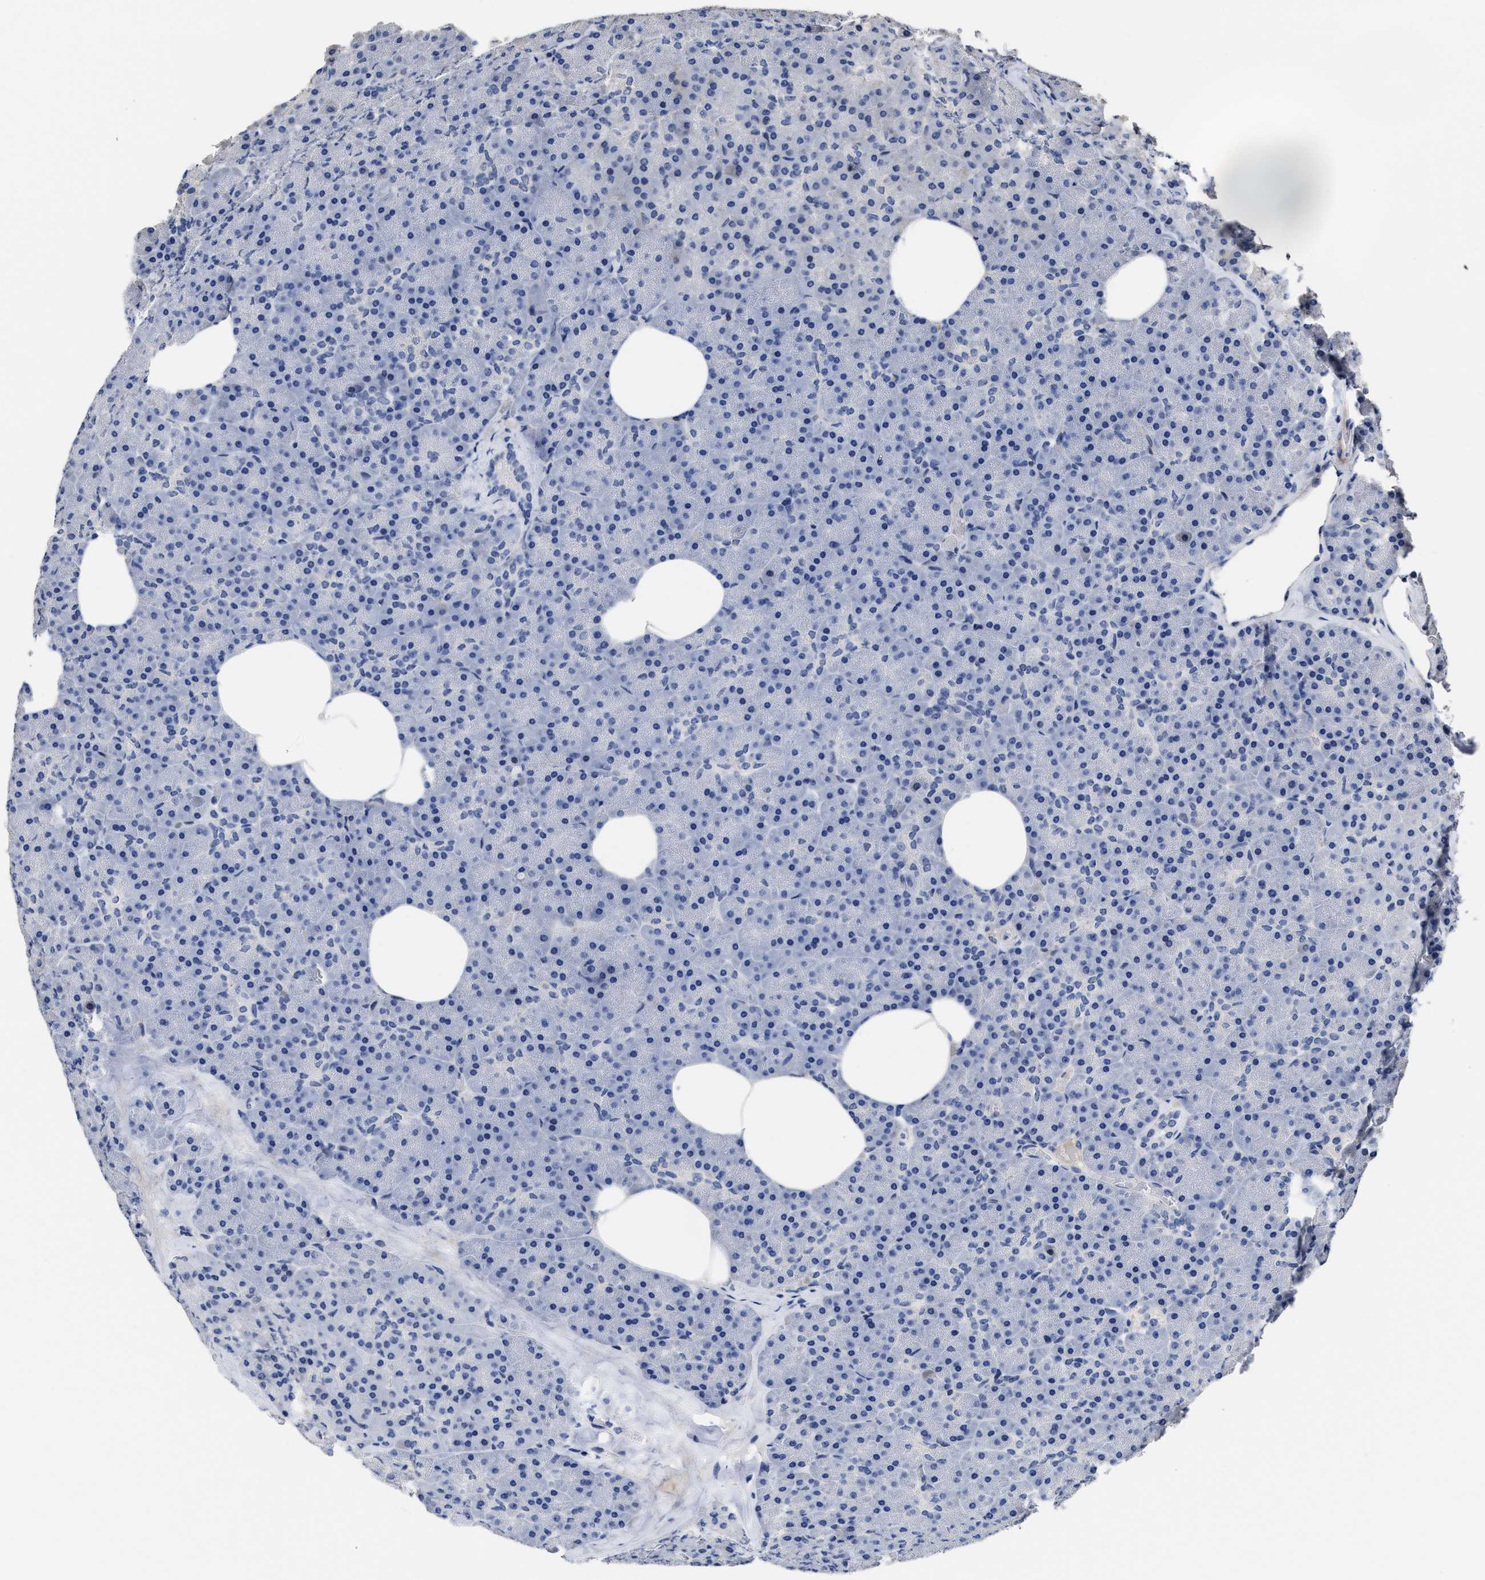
{"staining": {"intensity": "negative", "quantity": "none", "location": "none"}, "tissue": "pancreas", "cell_type": "Exocrine glandular cells", "image_type": "normal", "snomed": [{"axis": "morphology", "description": "Normal tissue, NOS"}, {"axis": "morphology", "description": "Carcinoid, malignant, NOS"}, {"axis": "topography", "description": "Pancreas"}], "caption": "The image demonstrates no staining of exocrine glandular cells in normal pancreas. (DAB (3,3'-diaminobenzidine) immunohistochemistry (IHC) with hematoxylin counter stain).", "gene": "ZFAT", "patient": {"sex": "female", "age": 35}}